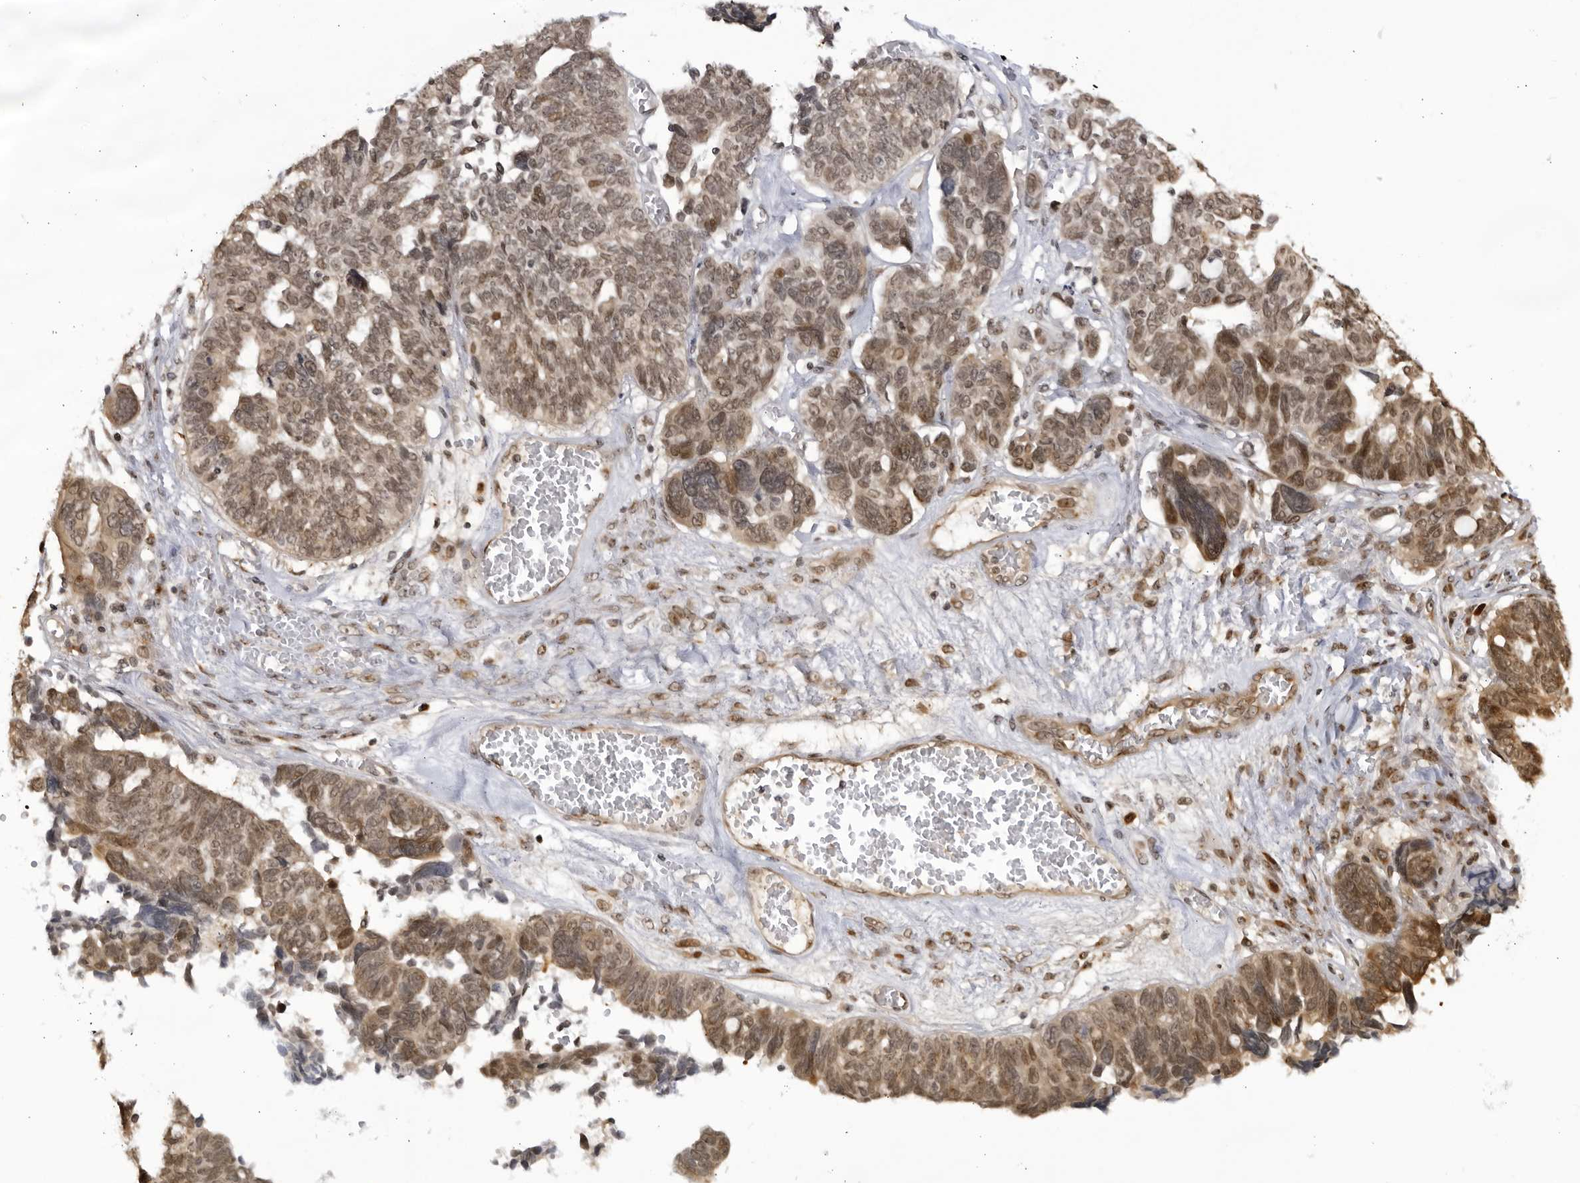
{"staining": {"intensity": "weak", "quantity": ">75%", "location": "nuclear"}, "tissue": "ovarian cancer", "cell_type": "Tumor cells", "image_type": "cancer", "snomed": [{"axis": "morphology", "description": "Cystadenocarcinoma, serous, NOS"}, {"axis": "topography", "description": "Ovary"}], "caption": "A low amount of weak nuclear staining is present in approximately >75% of tumor cells in ovarian cancer (serous cystadenocarcinoma) tissue.", "gene": "RASGEF1C", "patient": {"sex": "female", "age": 79}}